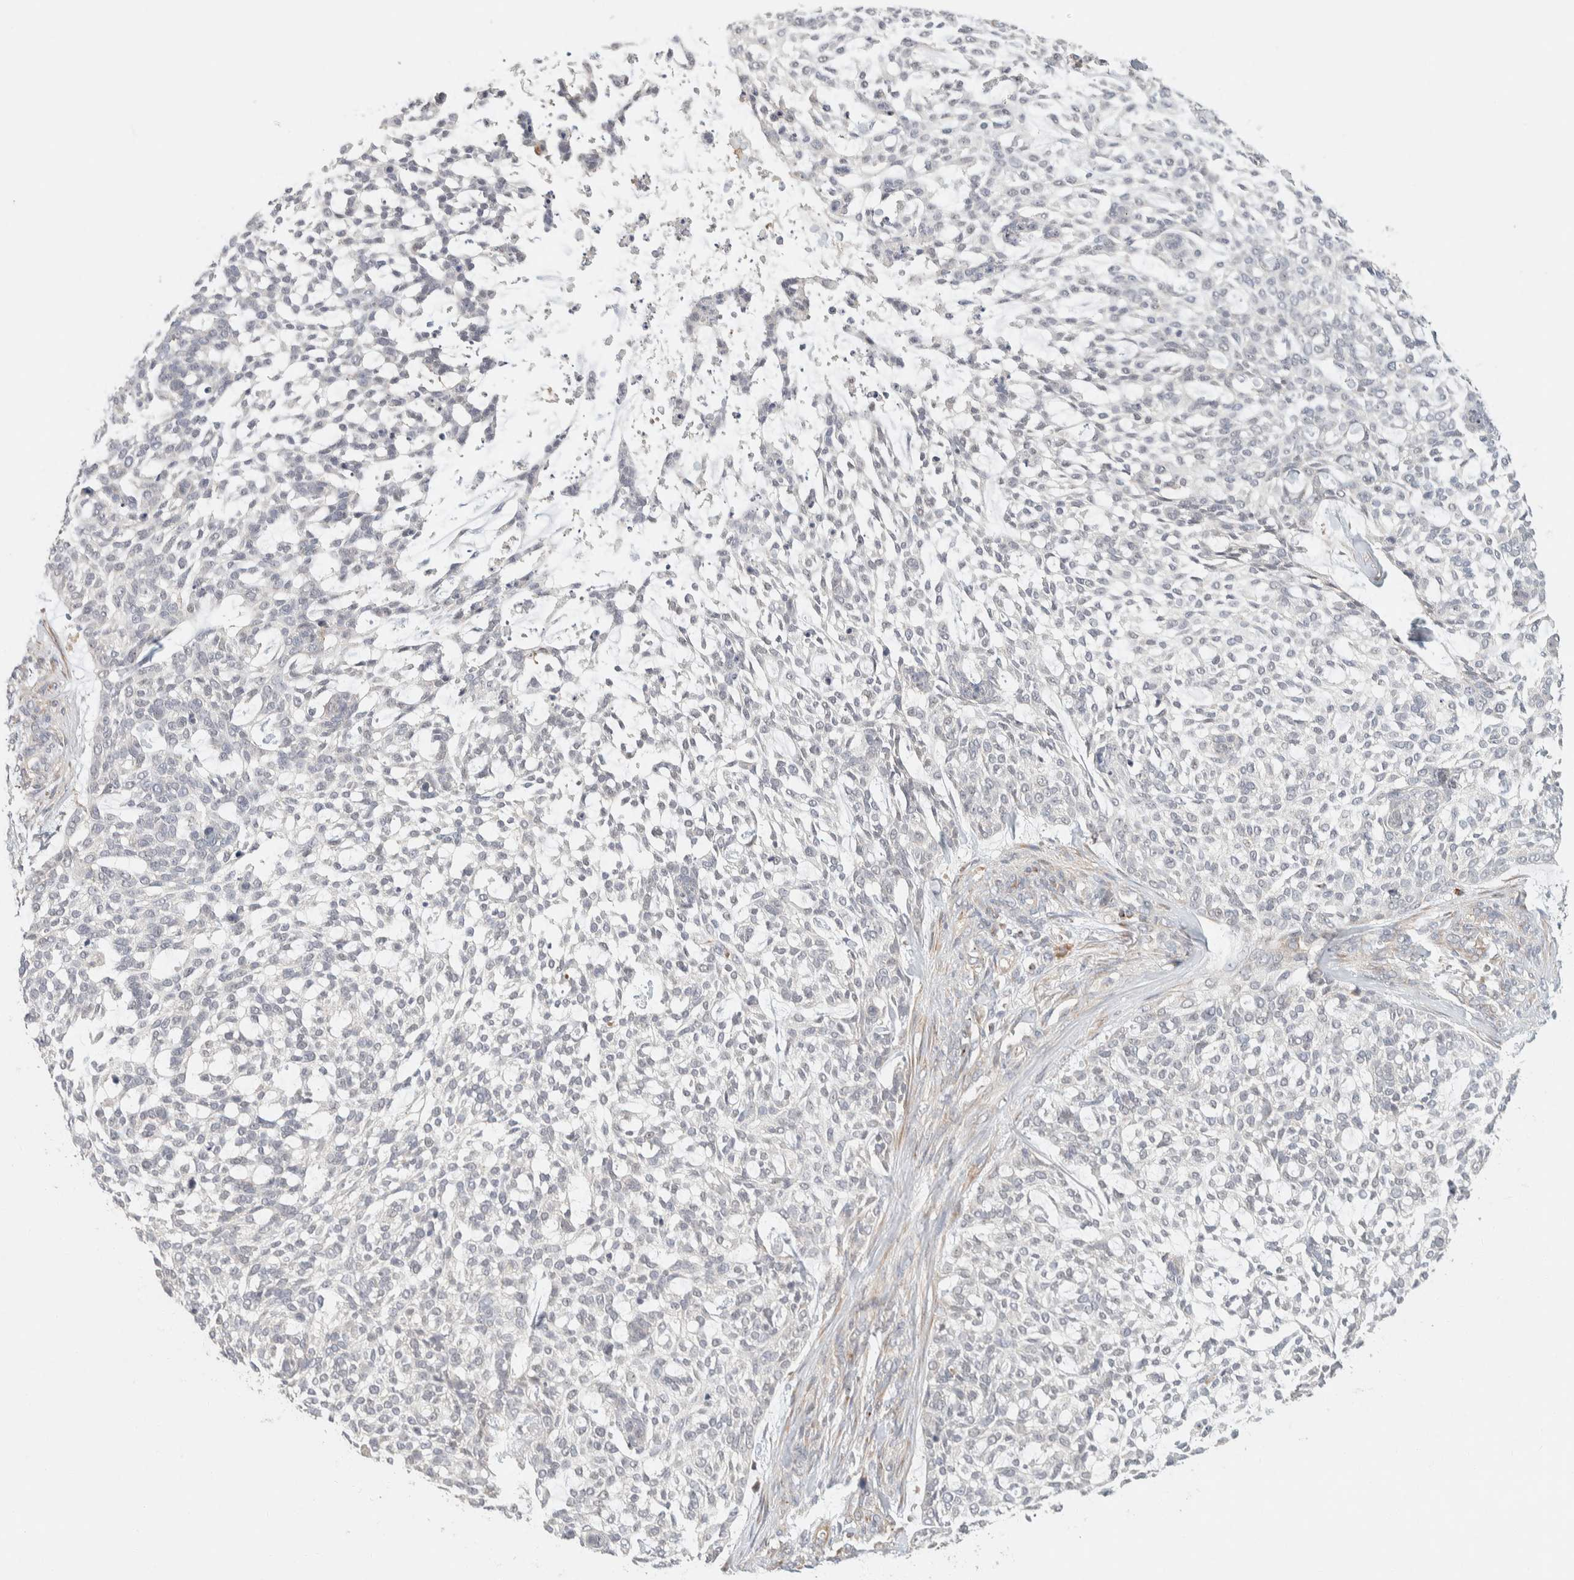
{"staining": {"intensity": "weak", "quantity": "<25%", "location": "nuclear"}, "tissue": "skin cancer", "cell_type": "Tumor cells", "image_type": "cancer", "snomed": [{"axis": "morphology", "description": "Basal cell carcinoma"}, {"axis": "topography", "description": "Skin"}], "caption": "Photomicrograph shows no significant protein staining in tumor cells of basal cell carcinoma (skin).", "gene": "KIF9", "patient": {"sex": "female", "age": 64}}